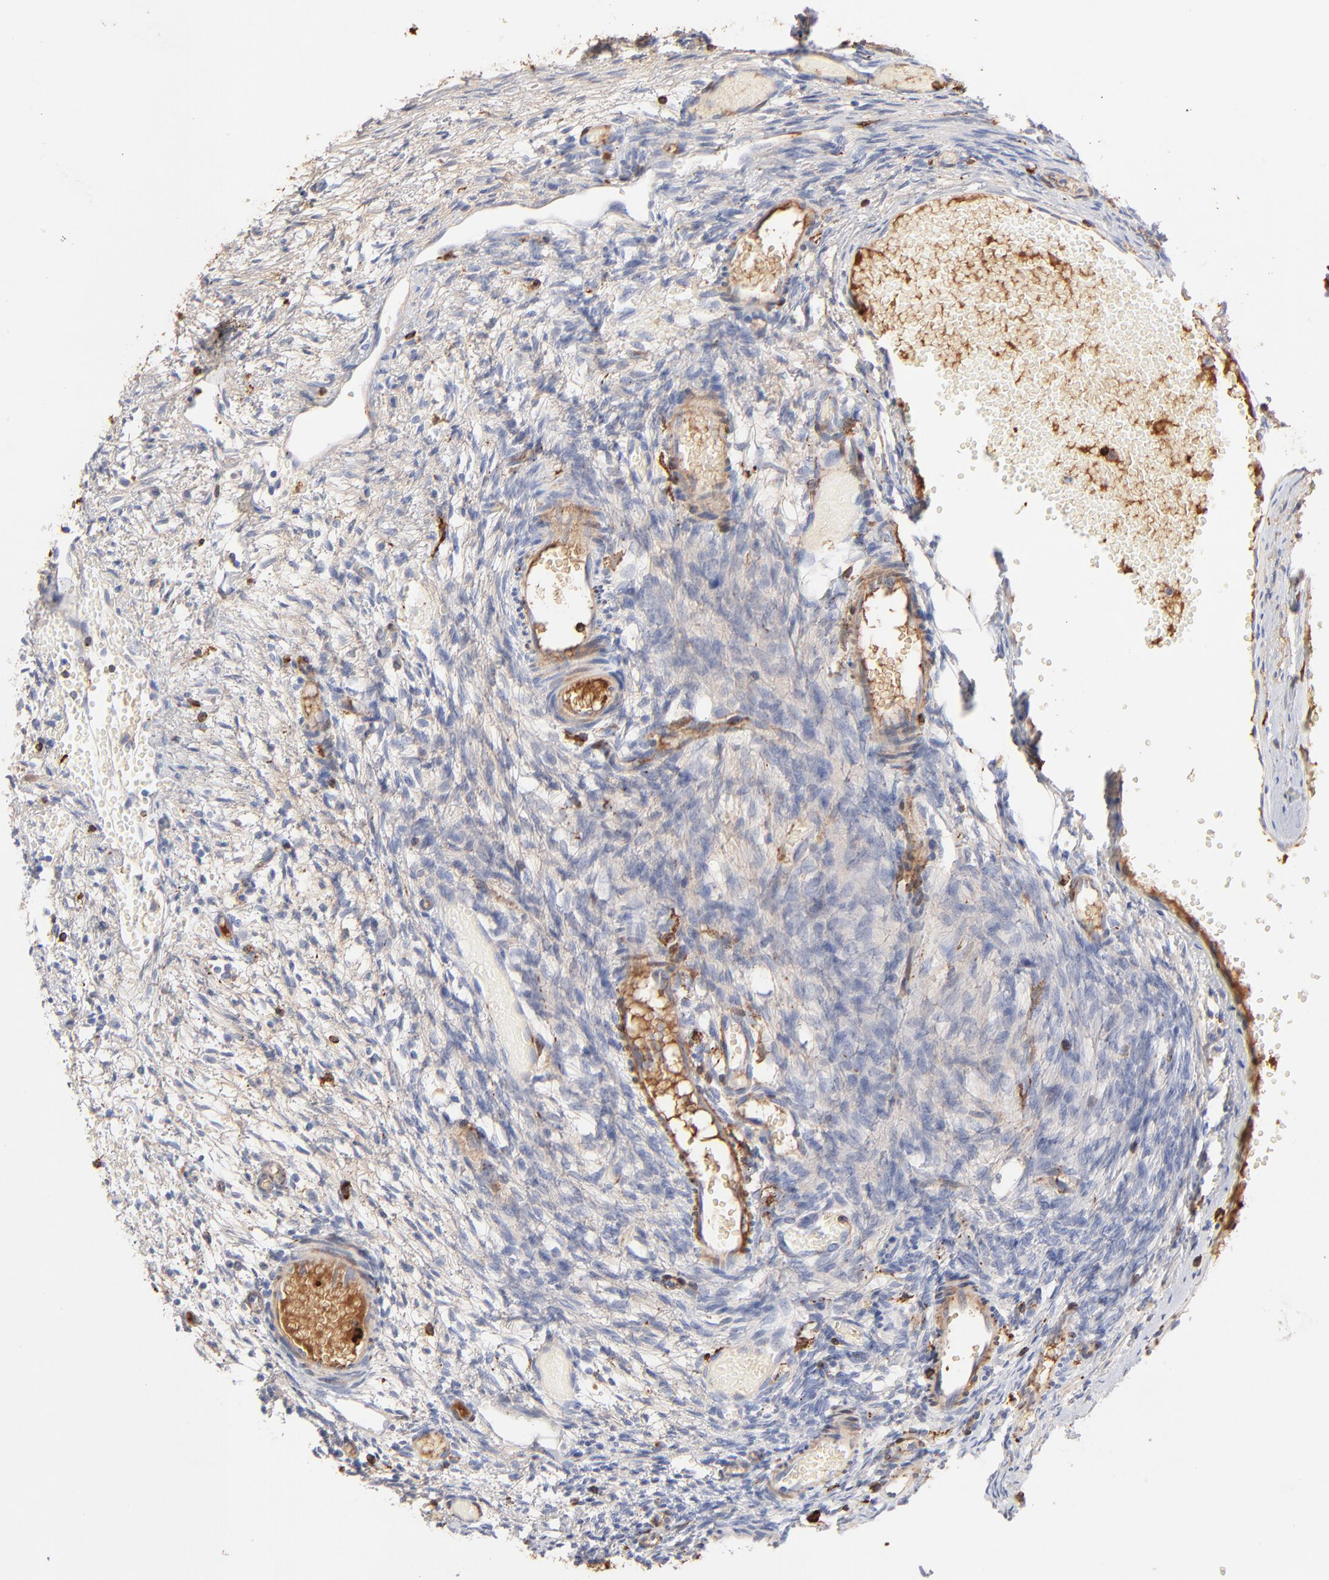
{"staining": {"intensity": "negative", "quantity": "none", "location": "none"}, "tissue": "ovary", "cell_type": "Ovarian stroma cells", "image_type": "normal", "snomed": [{"axis": "morphology", "description": "Normal tissue, NOS"}, {"axis": "topography", "description": "Ovary"}], "caption": "Immunohistochemistry (IHC) micrograph of benign ovary: ovary stained with DAB shows no significant protein expression in ovarian stroma cells. (DAB (3,3'-diaminobenzidine) IHC with hematoxylin counter stain).", "gene": "APOH", "patient": {"sex": "female", "age": 35}}